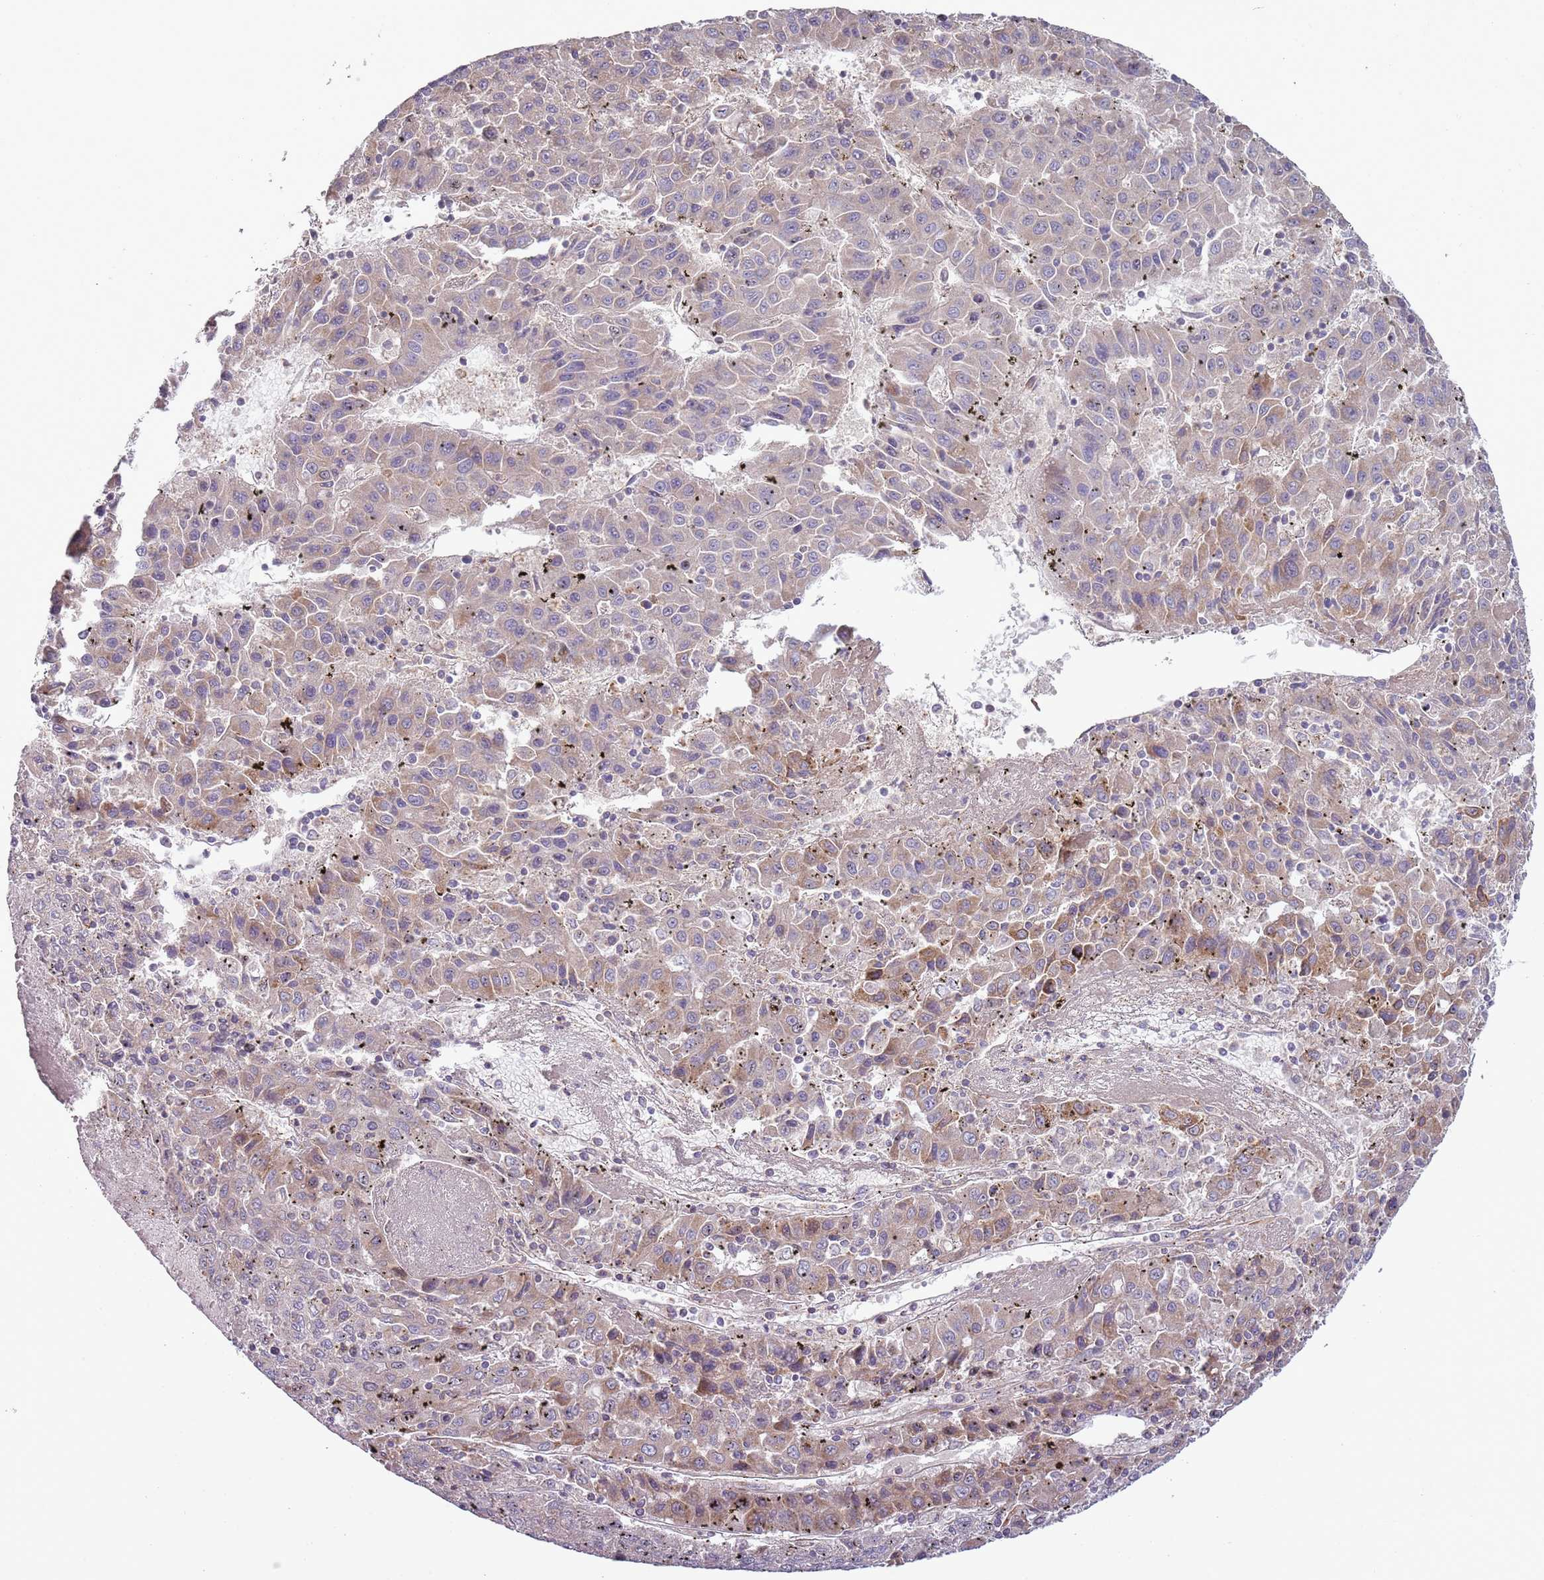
{"staining": {"intensity": "weak", "quantity": "25%-75%", "location": "cytoplasmic/membranous"}, "tissue": "liver cancer", "cell_type": "Tumor cells", "image_type": "cancer", "snomed": [{"axis": "morphology", "description": "Carcinoma, Hepatocellular, NOS"}, {"axis": "topography", "description": "Liver"}], "caption": "Immunohistochemical staining of human liver hepatocellular carcinoma shows low levels of weak cytoplasmic/membranous positivity in approximately 25%-75% of tumor cells.", "gene": "DTD2", "patient": {"sex": "female", "age": 53}}